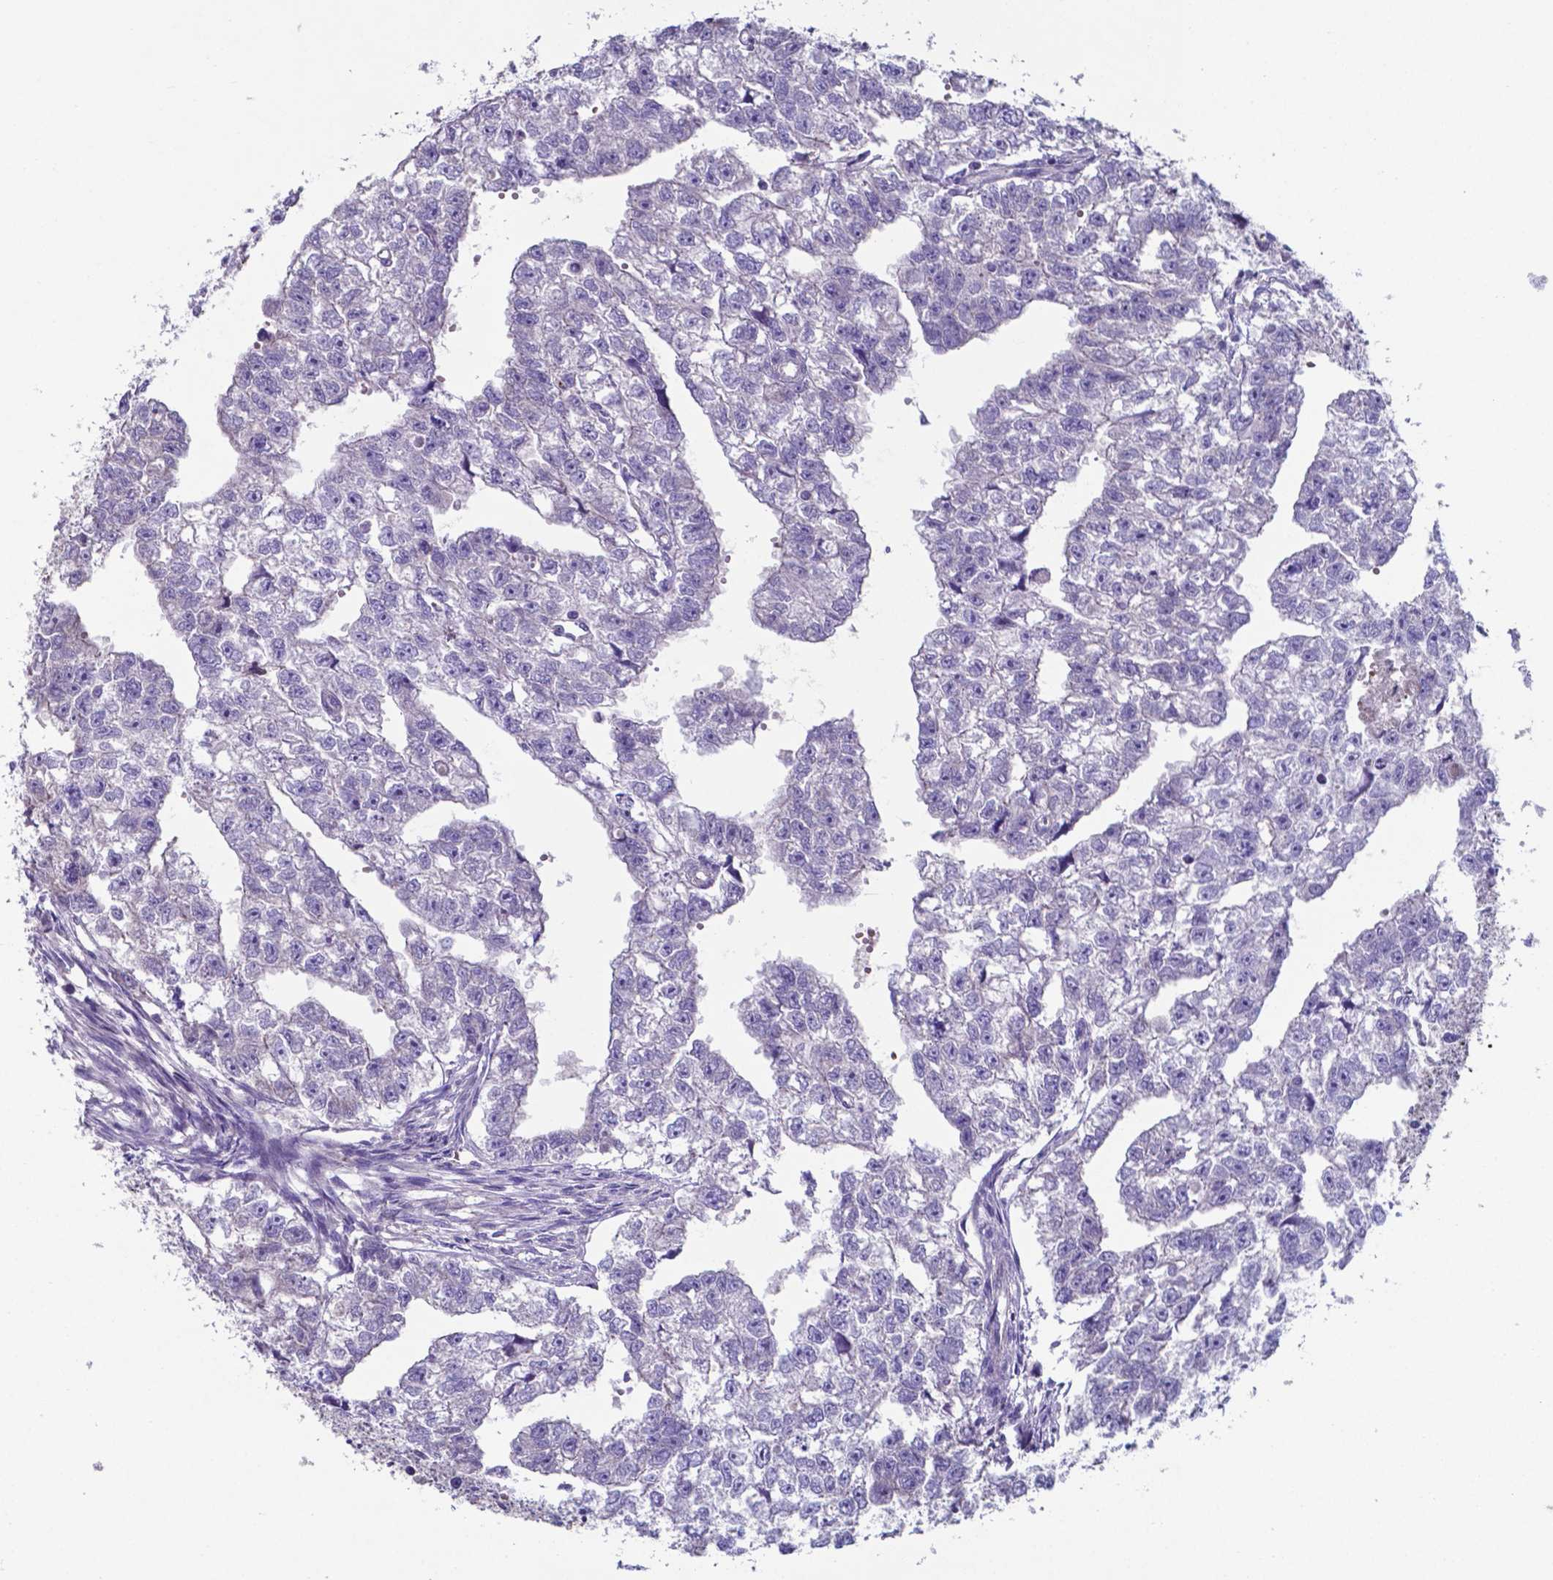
{"staining": {"intensity": "negative", "quantity": "none", "location": "none"}, "tissue": "testis cancer", "cell_type": "Tumor cells", "image_type": "cancer", "snomed": [{"axis": "morphology", "description": "Carcinoma, Embryonal, NOS"}, {"axis": "morphology", "description": "Teratoma, malignant, NOS"}, {"axis": "topography", "description": "Testis"}], "caption": "Tumor cells are negative for brown protein staining in testis cancer. (DAB (3,3'-diaminobenzidine) IHC, high magnification).", "gene": "TYRO3", "patient": {"sex": "male", "age": 44}}